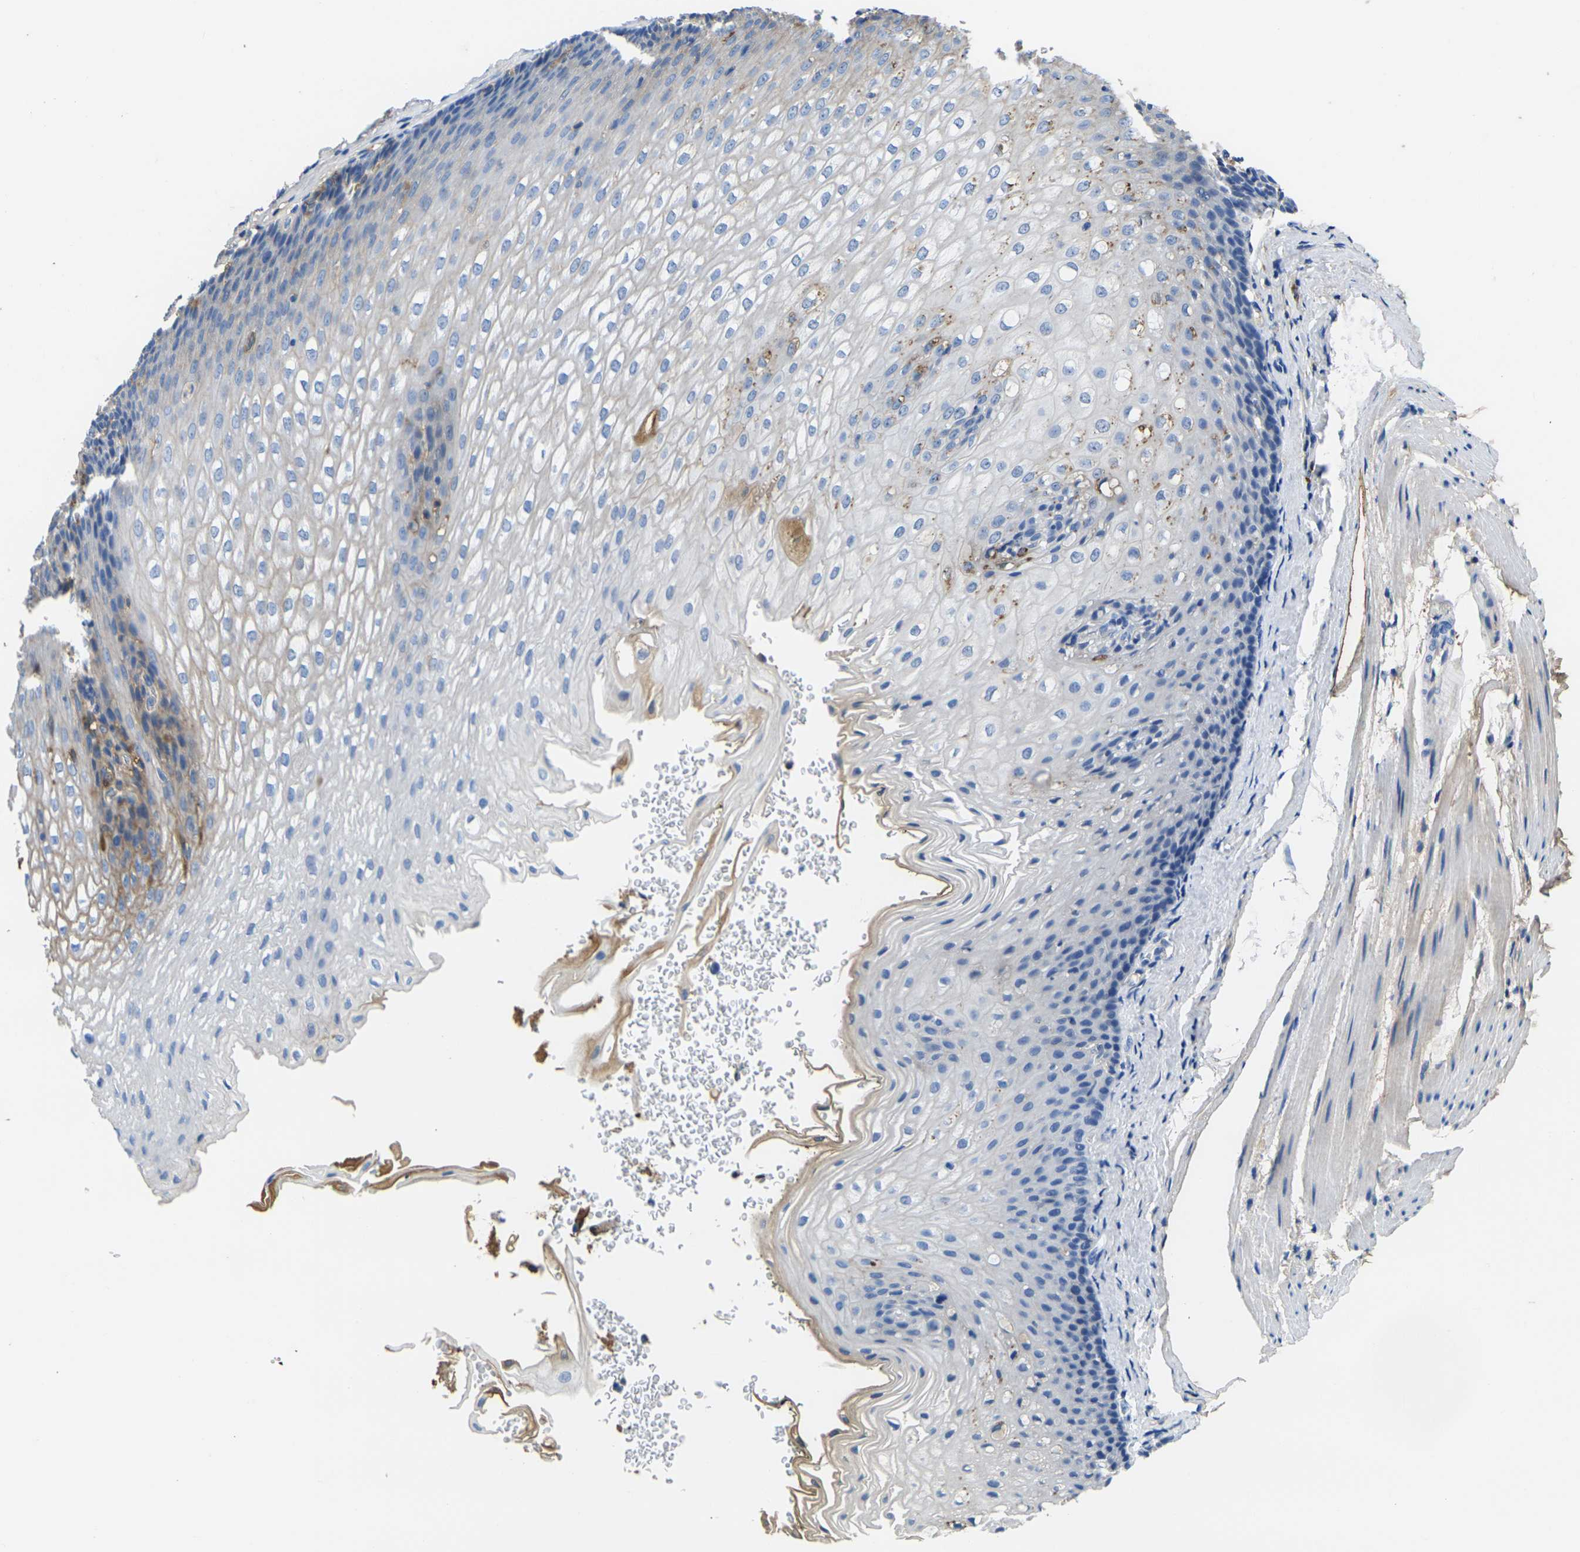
{"staining": {"intensity": "moderate", "quantity": "25%-75%", "location": "cytoplasmic/membranous"}, "tissue": "esophagus", "cell_type": "Squamous epithelial cells", "image_type": "normal", "snomed": [{"axis": "morphology", "description": "Normal tissue, NOS"}, {"axis": "topography", "description": "Esophagus"}], "caption": "Immunohistochemistry (IHC) photomicrograph of unremarkable esophagus stained for a protein (brown), which shows medium levels of moderate cytoplasmic/membranous expression in about 25%-75% of squamous epithelial cells.", "gene": "GREM2", "patient": {"sex": "male", "age": 48}}